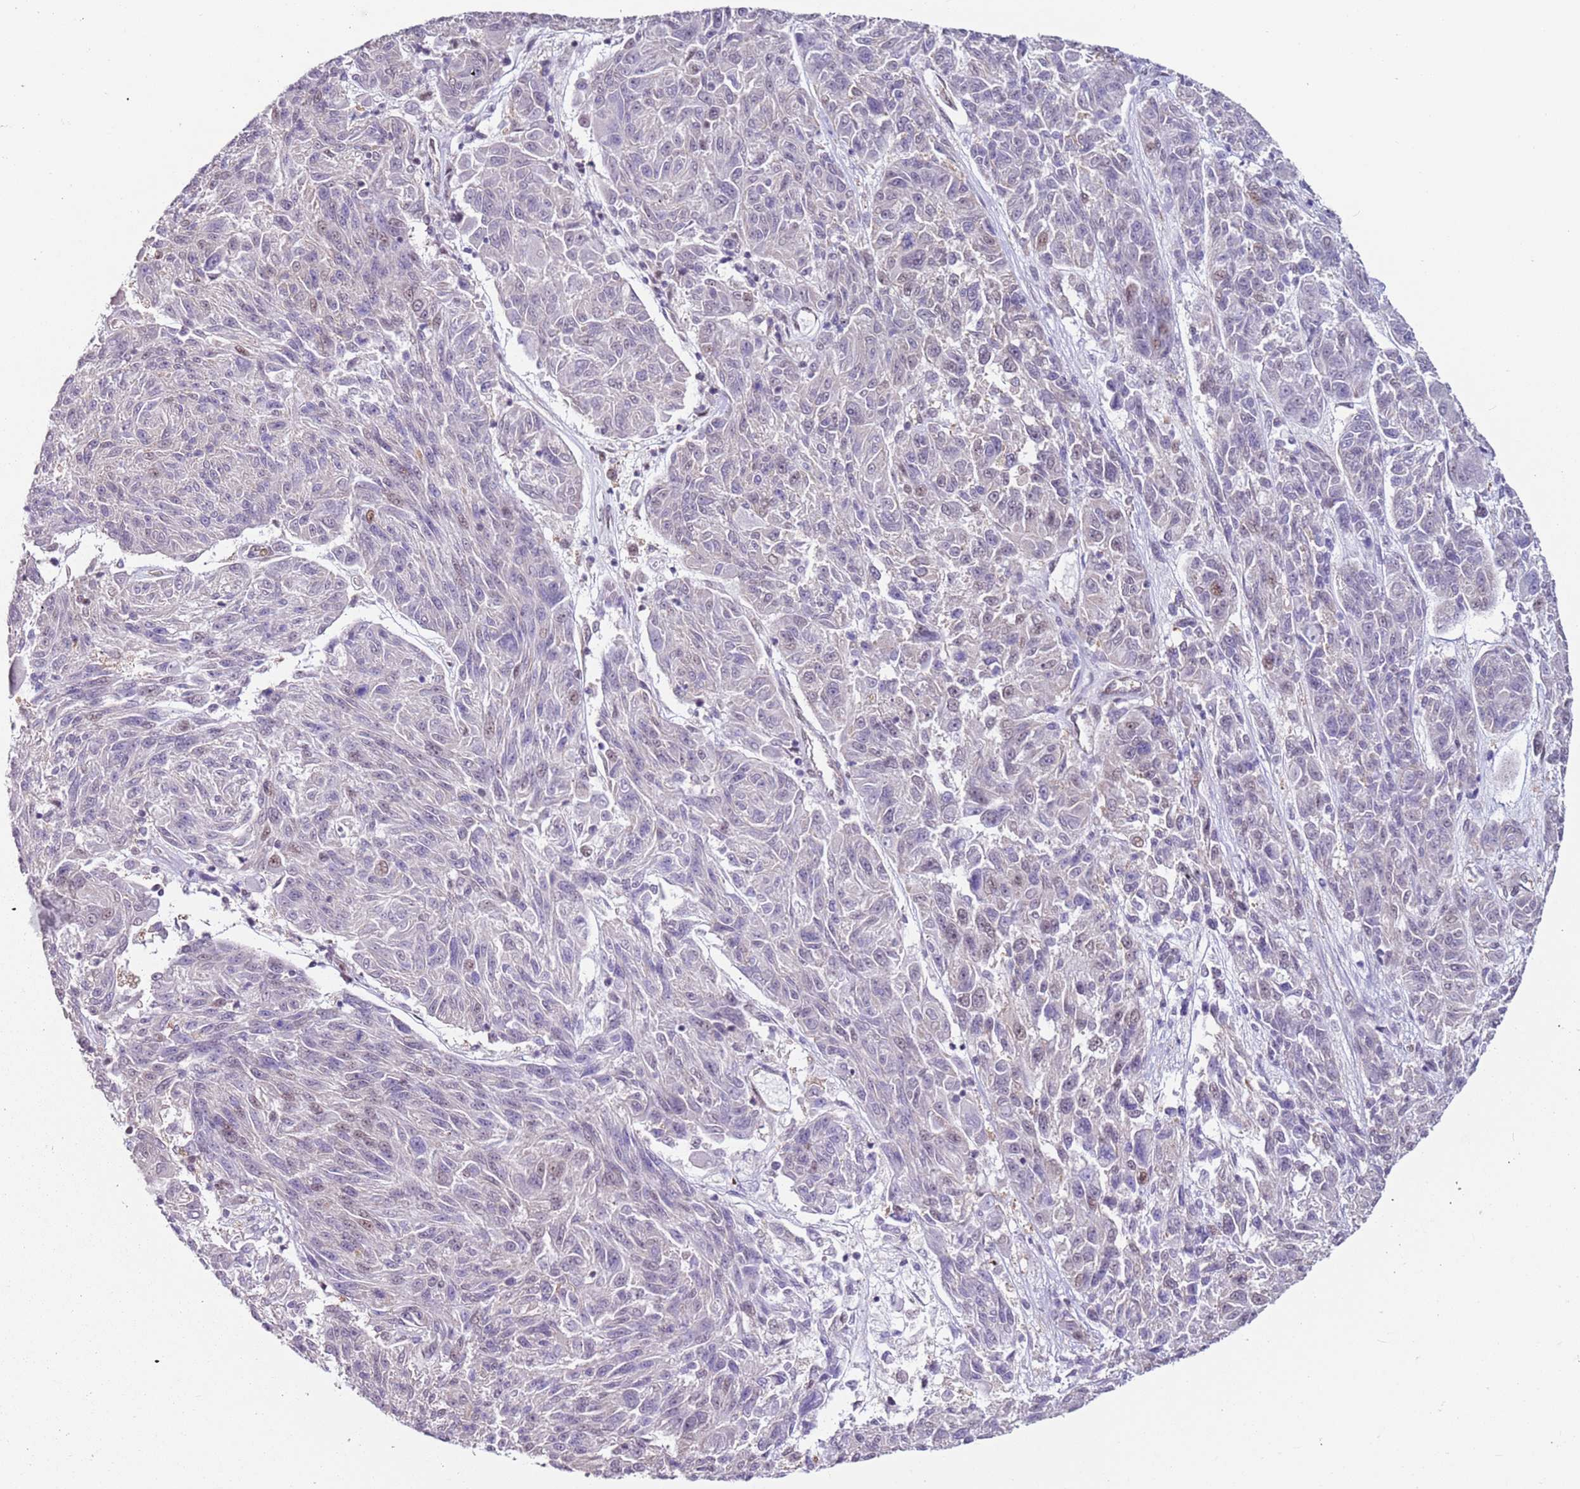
{"staining": {"intensity": "moderate", "quantity": "<25%", "location": "nuclear"}, "tissue": "melanoma", "cell_type": "Tumor cells", "image_type": "cancer", "snomed": [{"axis": "morphology", "description": "Malignant melanoma, NOS"}, {"axis": "topography", "description": "Skin"}], "caption": "Protein expression analysis of human melanoma reveals moderate nuclear expression in about <25% of tumor cells.", "gene": "PSMD4", "patient": {"sex": "male", "age": 53}}